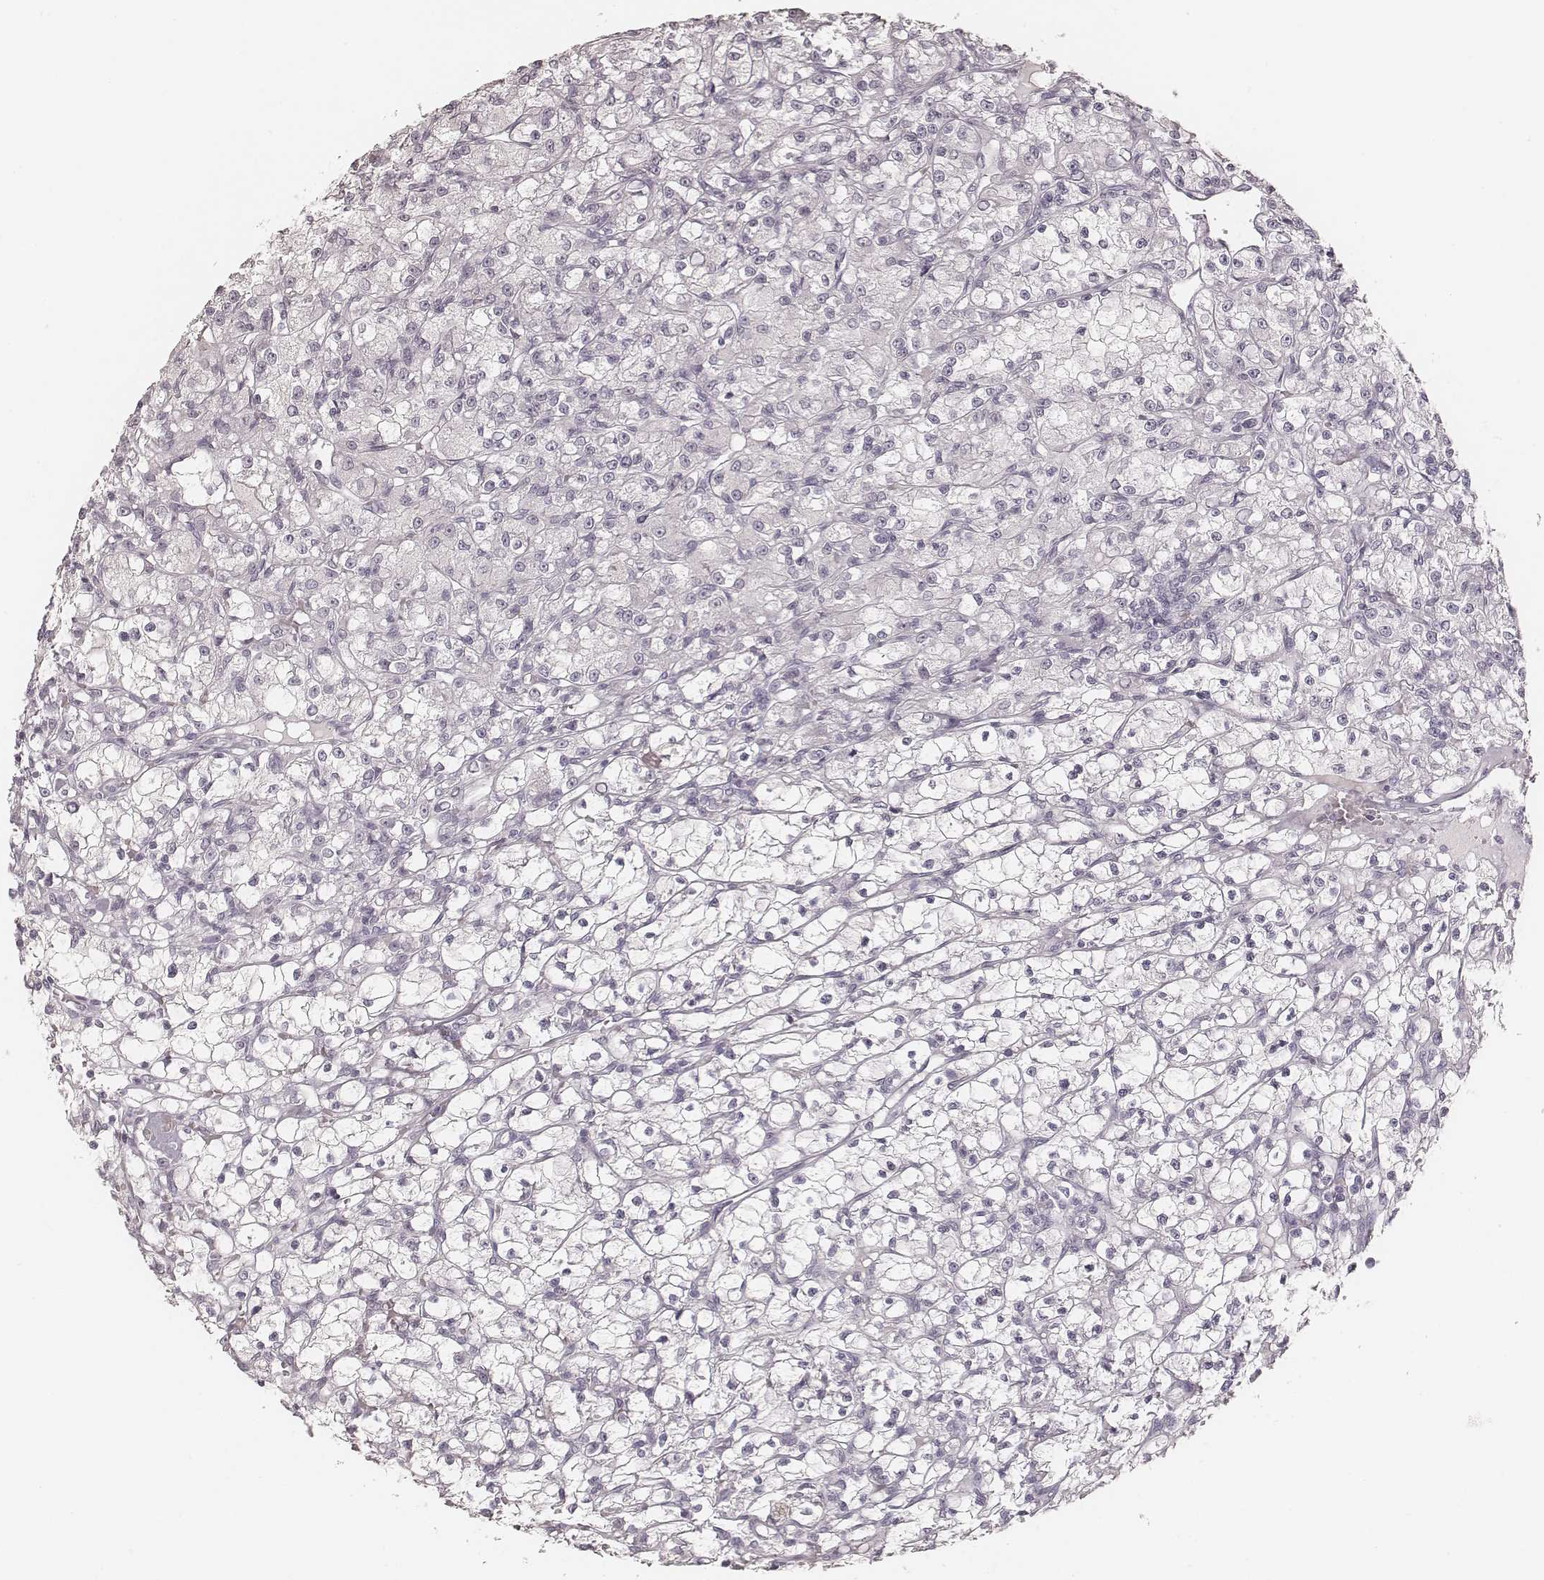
{"staining": {"intensity": "negative", "quantity": "none", "location": "none"}, "tissue": "renal cancer", "cell_type": "Tumor cells", "image_type": "cancer", "snomed": [{"axis": "morphology", "description": "Adenocarcinoma, NOS"}, {"axis": "topography", "description": "Kidney"}], "caption": "High magnification brightfield microscopy of renal cancer (adenocarcinoma) stained with DAB (3,3'-diaminobenzidine) (brown) and counterstained with hematoxylin (blue): tumor cells show no significant staining. Nuclei are stained in blue.", "gene": "KRT26", "patient": {"sex": "female", "age": 59}}